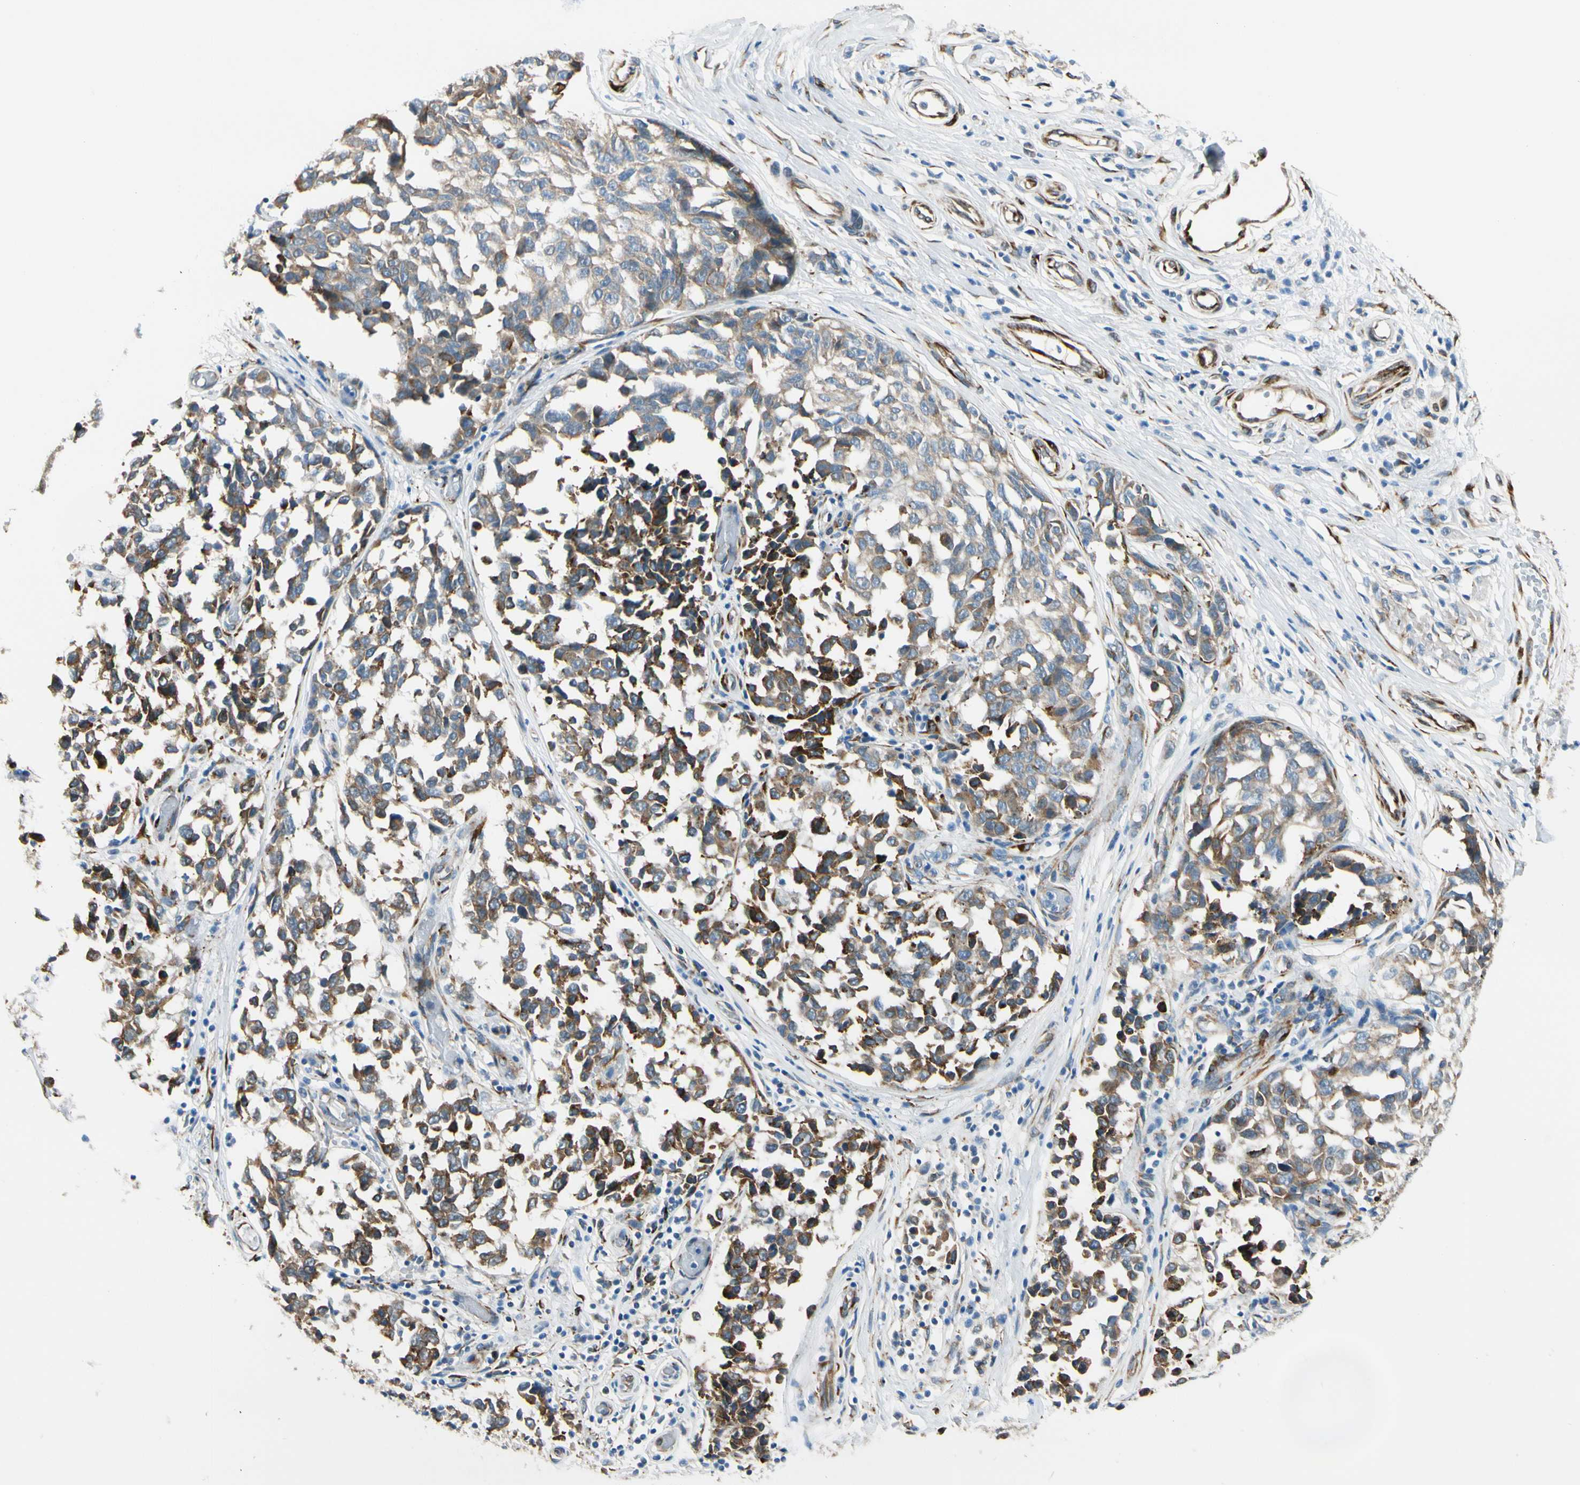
{"staining": {"intensity": "moderate", "quantity": ">75%", "location": "cytoplasmic/membranous"}, "tissue": "melanoma", "cell_type": "Tumor cells", "image_type": "cancer", "snomed": [{"axis": "morphology", "description": "Malignant melanoma, NOS"}, {"axis": "topography", "description": "Skin"}], "caption": "IHC of human melanoma exhibits medium levels of moderate cytoplasmic/membranous staining in approximately >75% of tumor cells. (DAB IHC with brightfield microscopy, high magnification).", "gene": "FKBP7", "patient": {"sex": "female", "age": 64}}